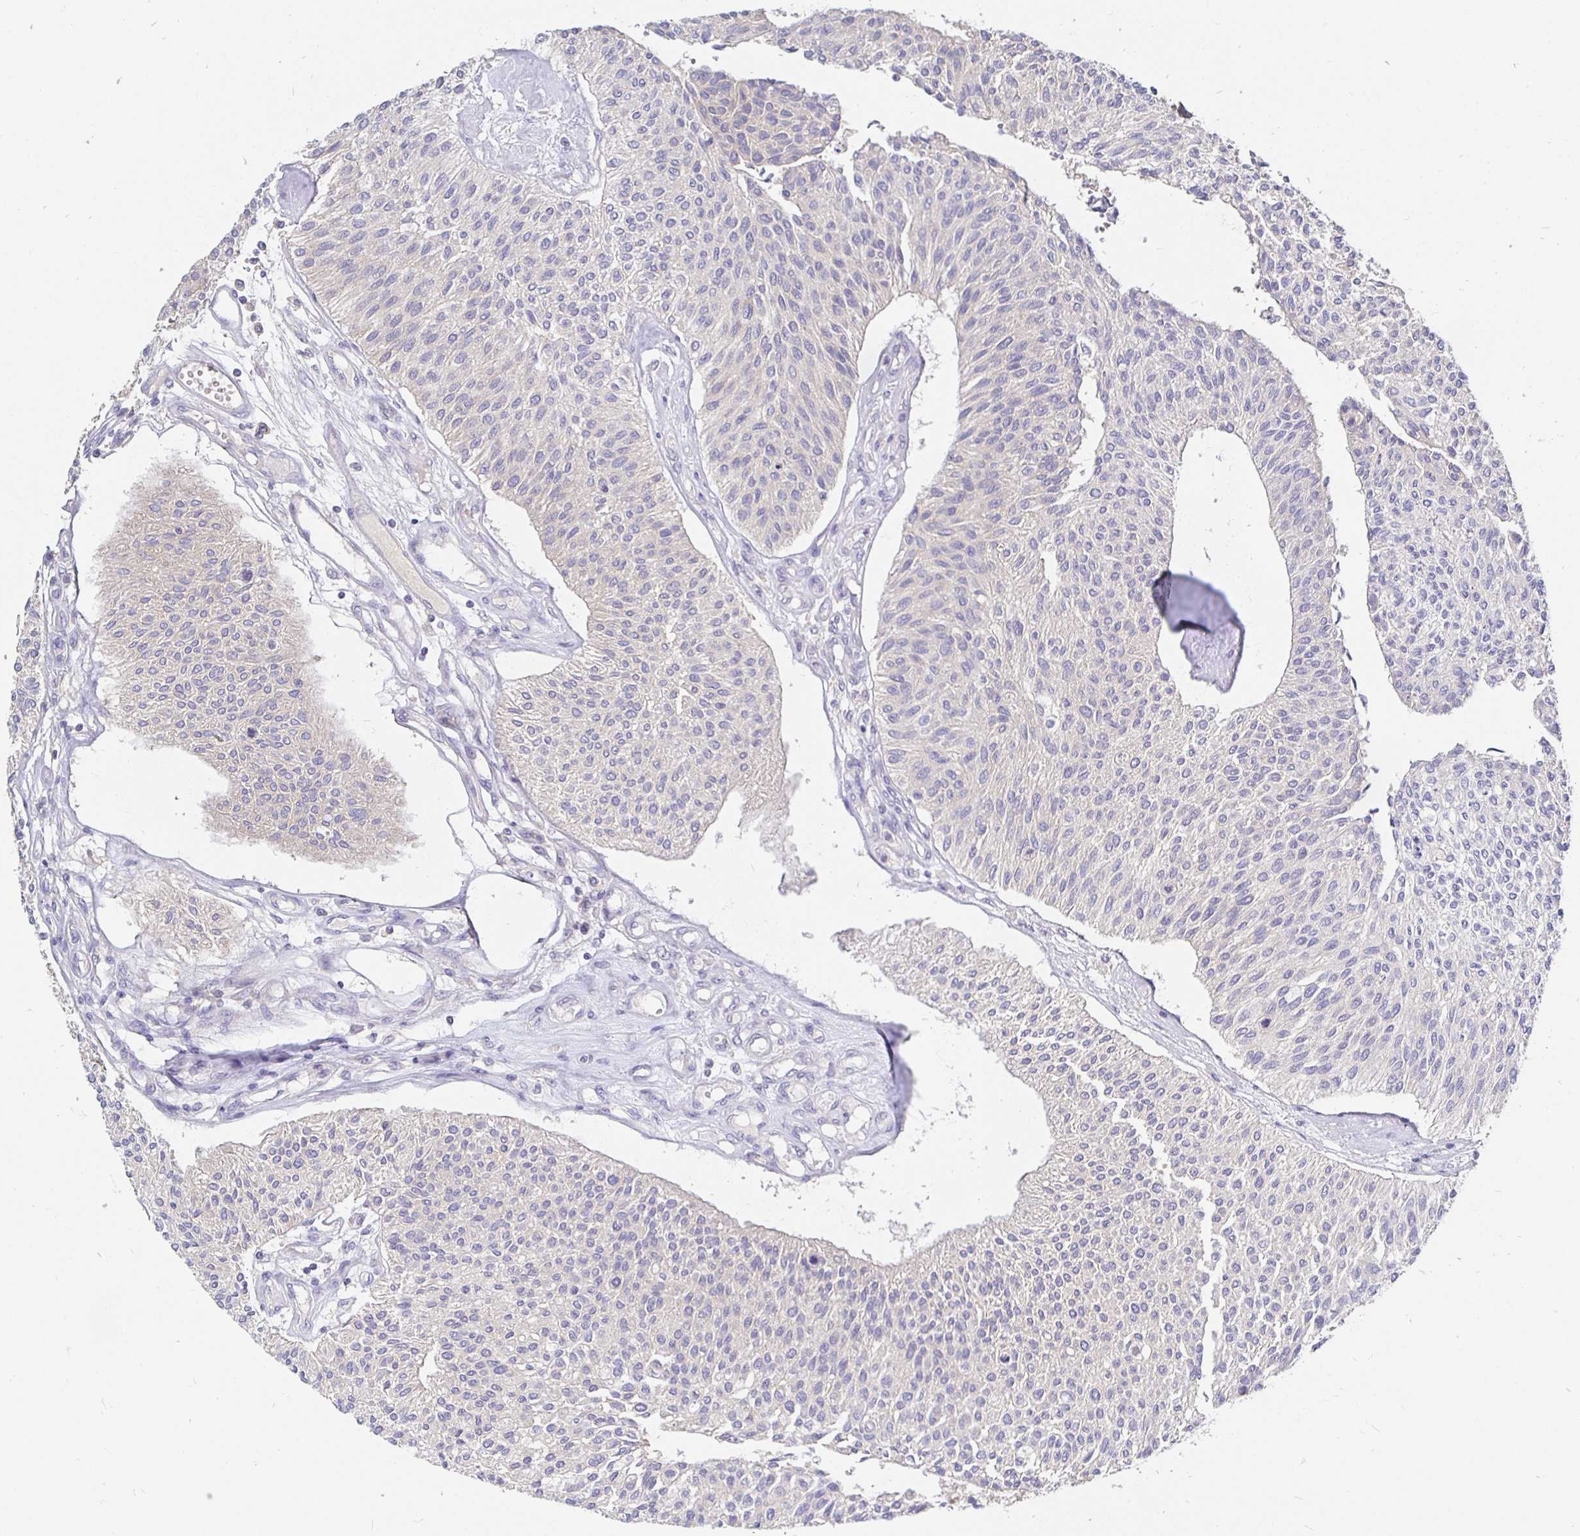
{"staining": {"intensity": "negative", "quantity": "none", "location": "none"}, "tissue": "urothelial cancer", "cell_type": "Tumor cells", "image_type": "cancer", "snomed": [{"axis": "morphology", "description": "Urothelial carcinoma, NOS"}, {"axis": "topography", "description": "Urinary bladder"}], "caption": "Immunohistochemical staining of transitional cell carcinoma reveals no significant positivity in tumor cells. Brightfield microscopy of immunohistochemistry stained with DAB (brown) and hematoxylin (blue), captured at high magnification.", "gene": "KIF21A", "patient": {"sex": "male", "age": 55}}